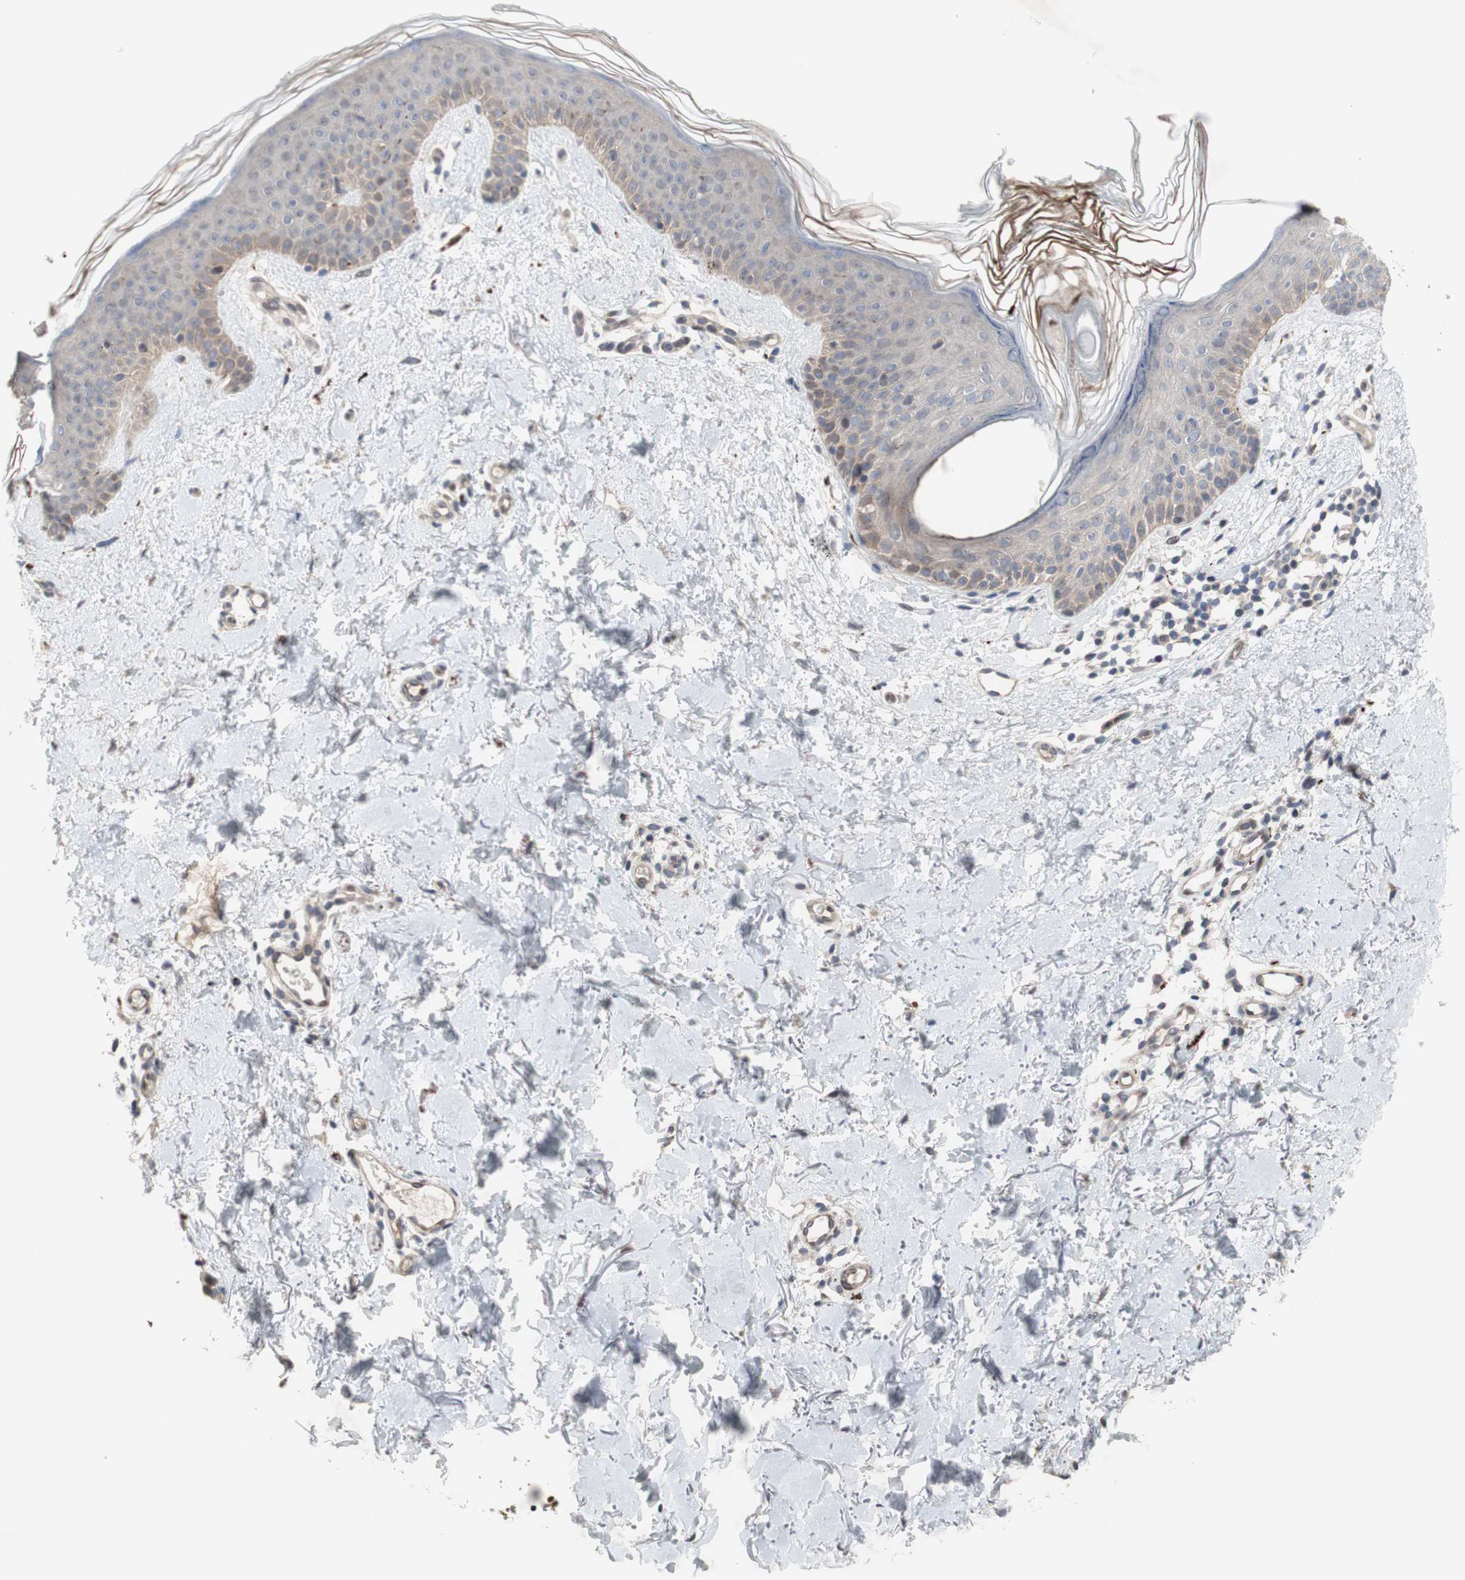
{"staining": {"intensity": "weak", "quantity": ">75%", "location": "cytoplasmic/membranous"}, "tissue": "skin", "cell_type": "Fibroblasts", "image_type": "normal", "snomed": [{"axis": "morphology", "description": "Normal tissue, NOS"}, {"axis": "topography", "description": "Skin"}], "caption": "DAB (3,3'-diaminobenzidine) immunohistochemical staining of benign skin reveals weak cytoplasmic/membranous protein positivity in about >75% of fibroblasts.", "gene": "OAZ1", "patient": {"sex": "female", "age": 56}}